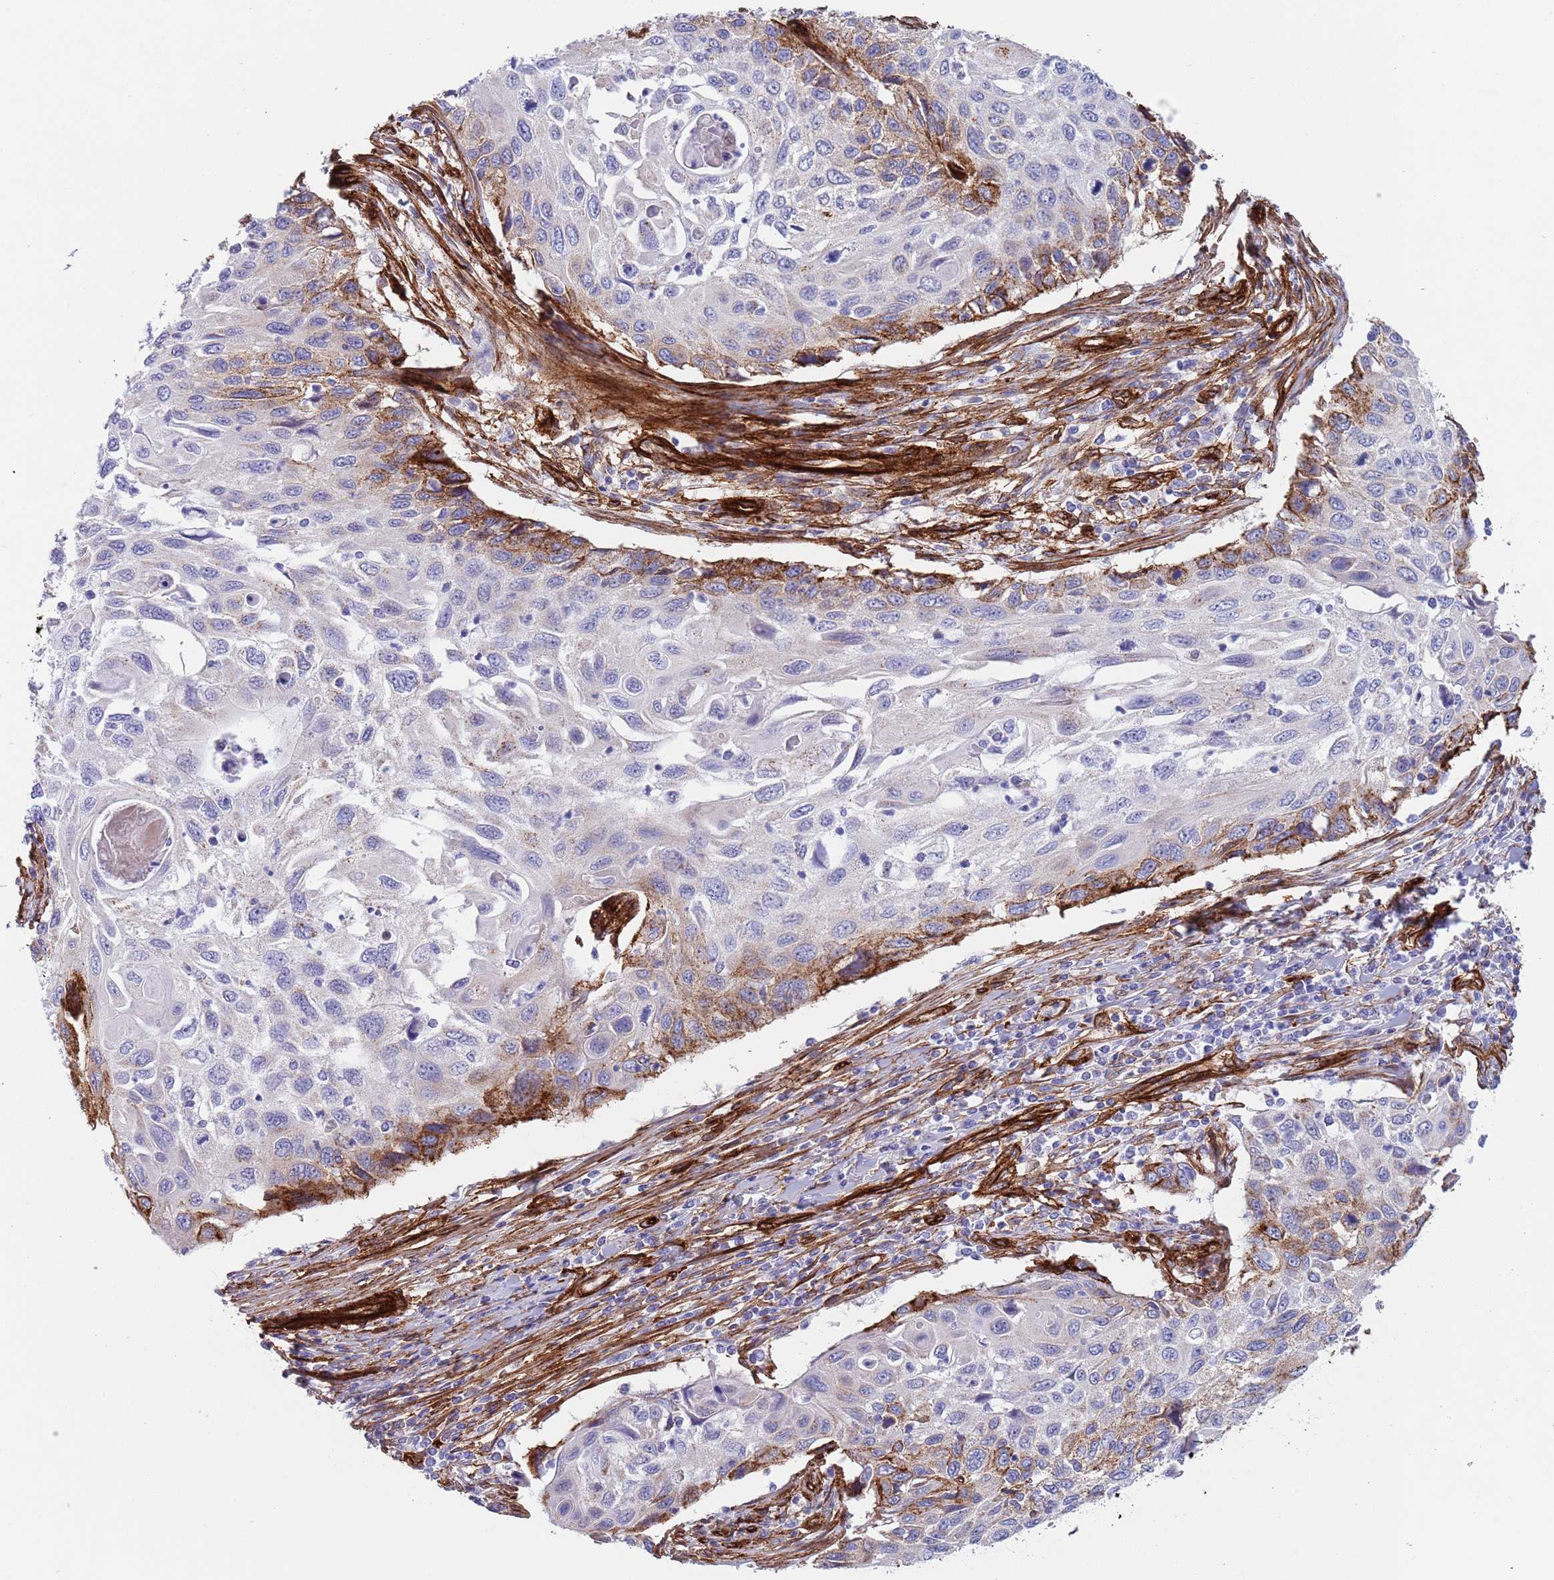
{"staining": {"intensity": "strong", "quantity": "<25%", "location": "cytoplasmic/membranous"}, "tissue": "cervical cancer", "cell_type": "Tumor cells", "image_type": "cancer", "snomed": [{"axis": "morphology", "description": "Squamous cell carcinoma, NOS"}, {"axis": "topography", "description": "Cervix"}], "caption": "A medium amount of strong cytoplasmic/membranous positivity is seen in about <25% of tumor cells in cervical cancer tissue.", "gene": "CAV2", "patient": {"sex": "female", "age": 70}}